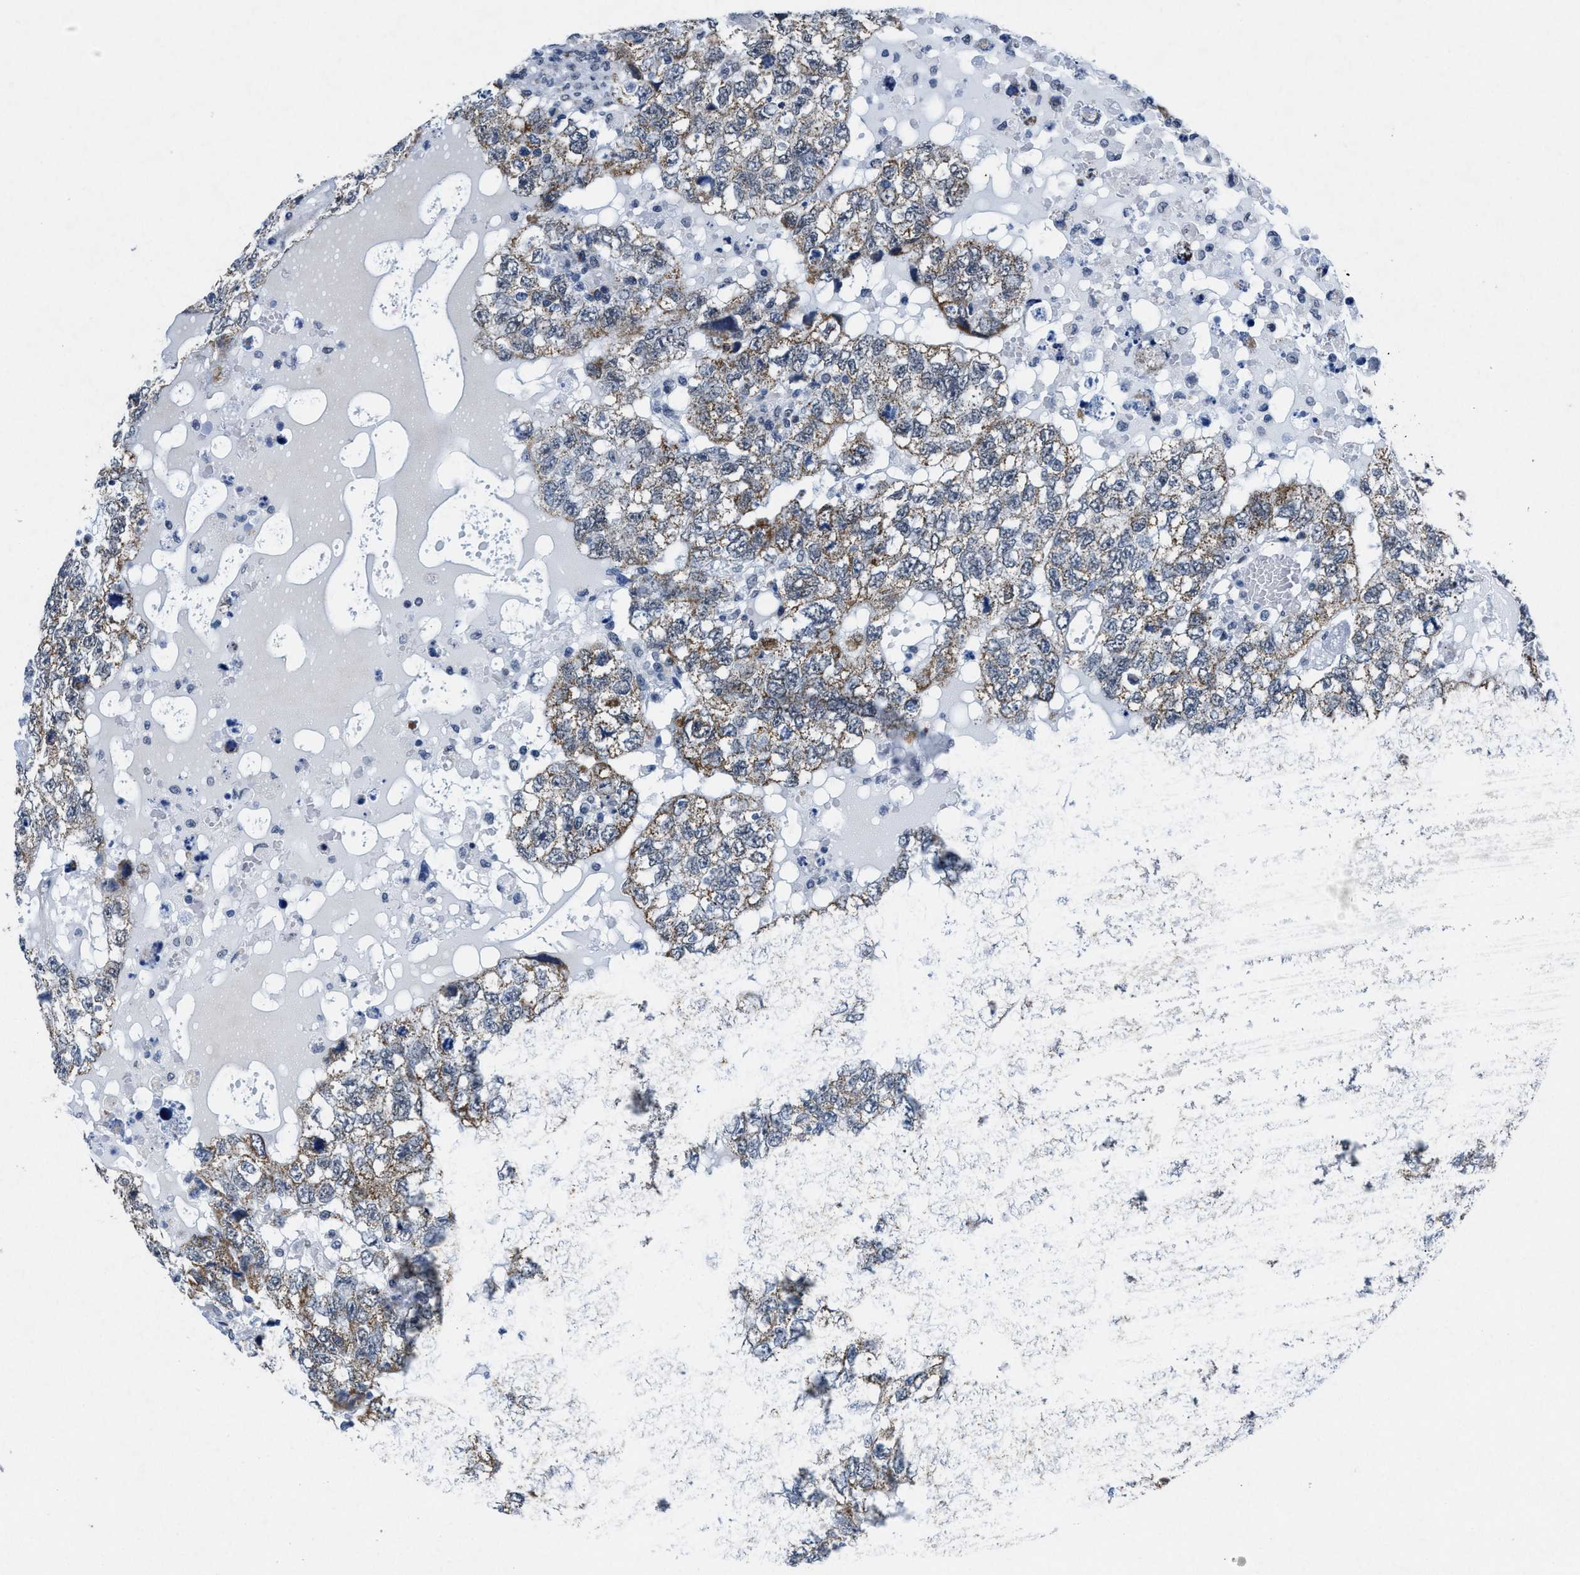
{"staining": {"intensity": "moderate", "quantity": ">75%", "location": "cytoplasmic/membranous"}, "tissue": "testis cancer", "cell_type": "Tumor cells", "image_type": "cancer", "snomed": [{"axis": "morphology", "description": "Carcinoma, Embryonal, NOS"}, {"axis": "topography", "description": "Testis"}], "caption": "IHC histopathology image of neoplastic tissue: human embryonal carcinoma (testis) stained using immunohistochemistry (IHC) demonstrates medium levels of moderate protein expression localized specifically in the cytoplasmic/membranous of tumor cells, appearing as a cytoplasmic/membranous brown color.", "gene": "ID3", "patient": {"sex": "male", "age": 36}}